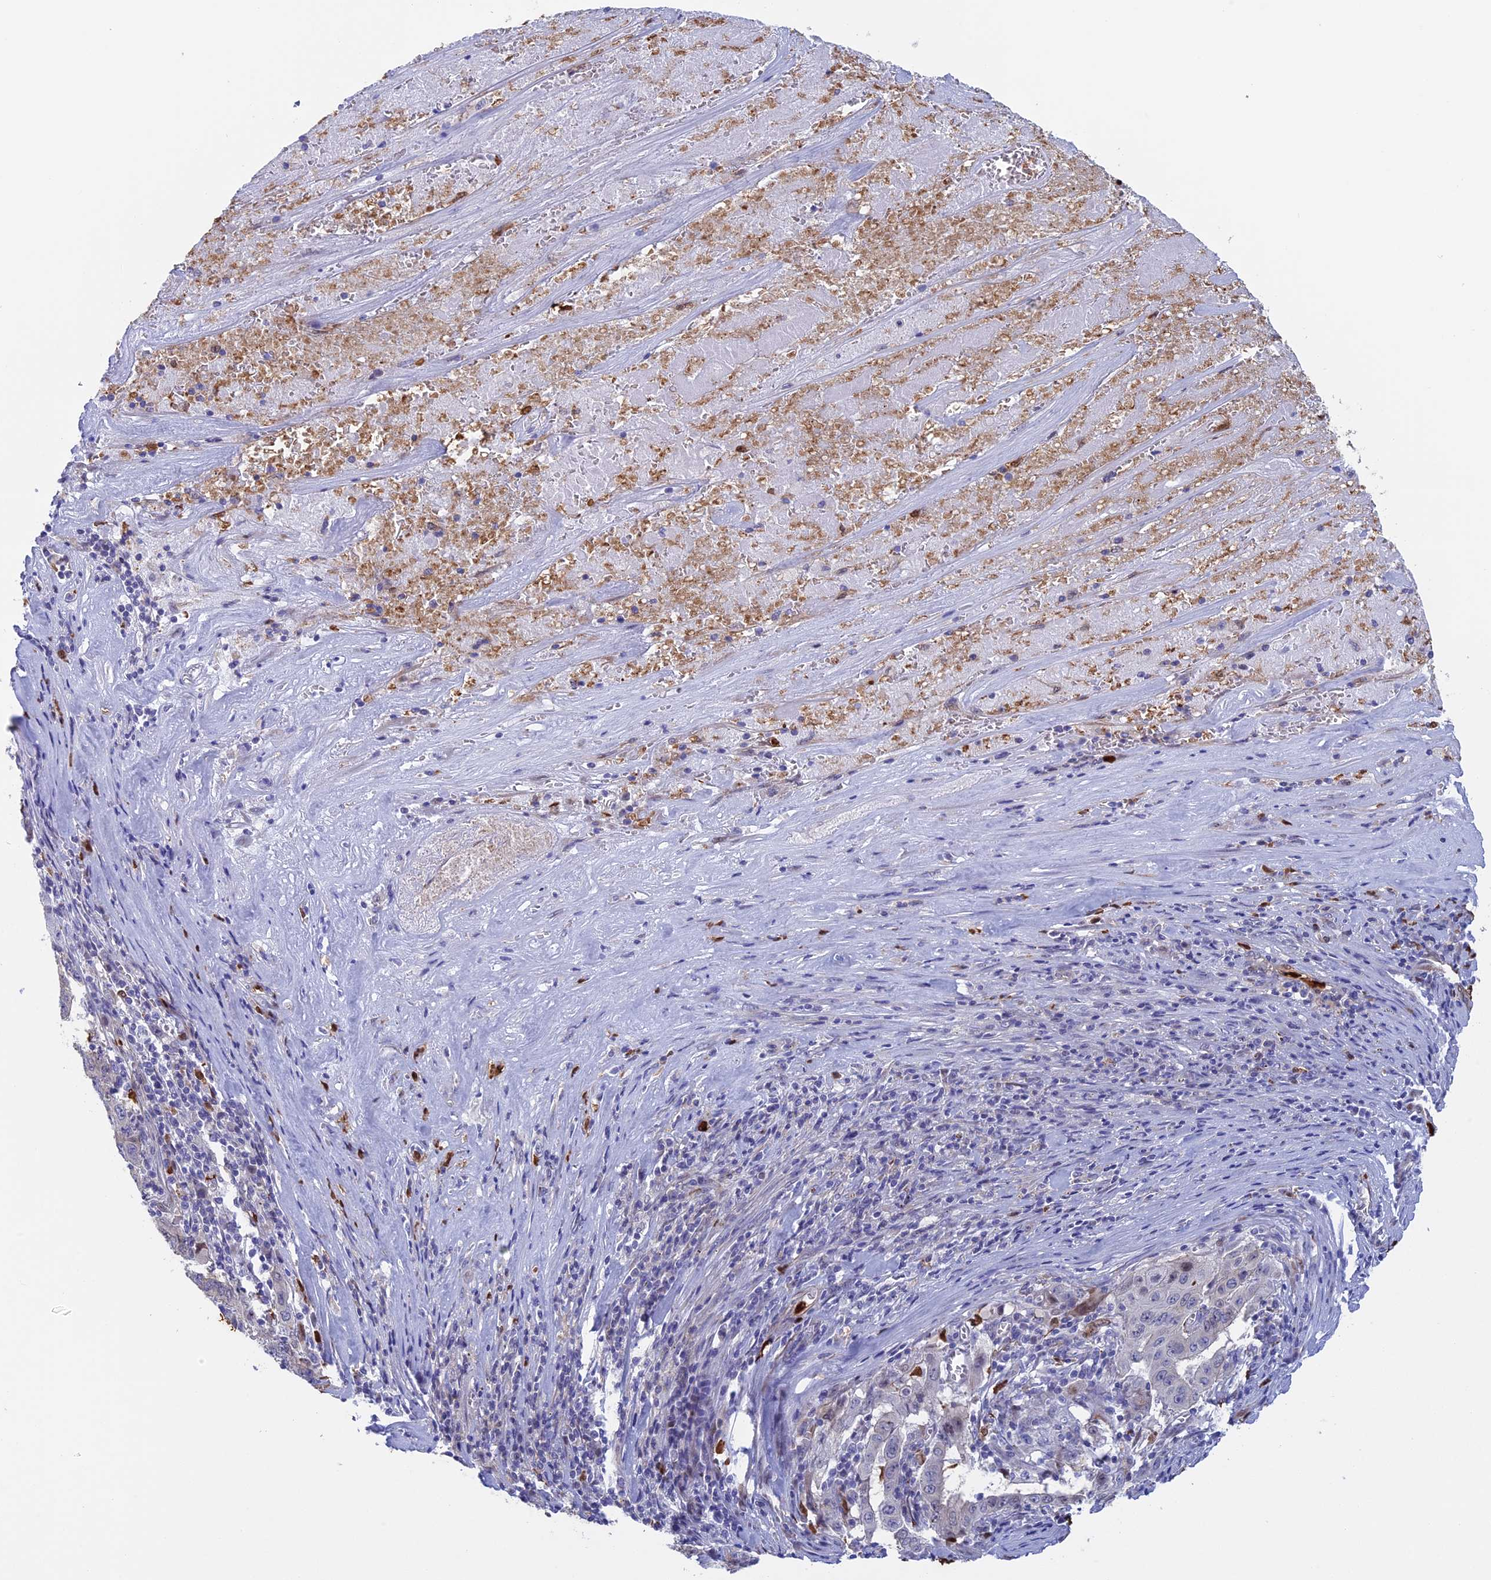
{"staining": {"intensity": "negative", "quantity": "none", "location": "none"}, "tissue": "pancreatic cancer", "cell_type": "Tumor cells", "image_type": "cancer", "snomed": [{"axis": "morphology", "description": "Adenocarcinoma, NOS"}, {"axis": "topography", "description": "Pancreas"}], "caption": "Tumor cells show no significant expression in pancreatic adenocarcinoma.", "gene": "SLC26A1", "patient": {"sex": "male", "age": 63}}